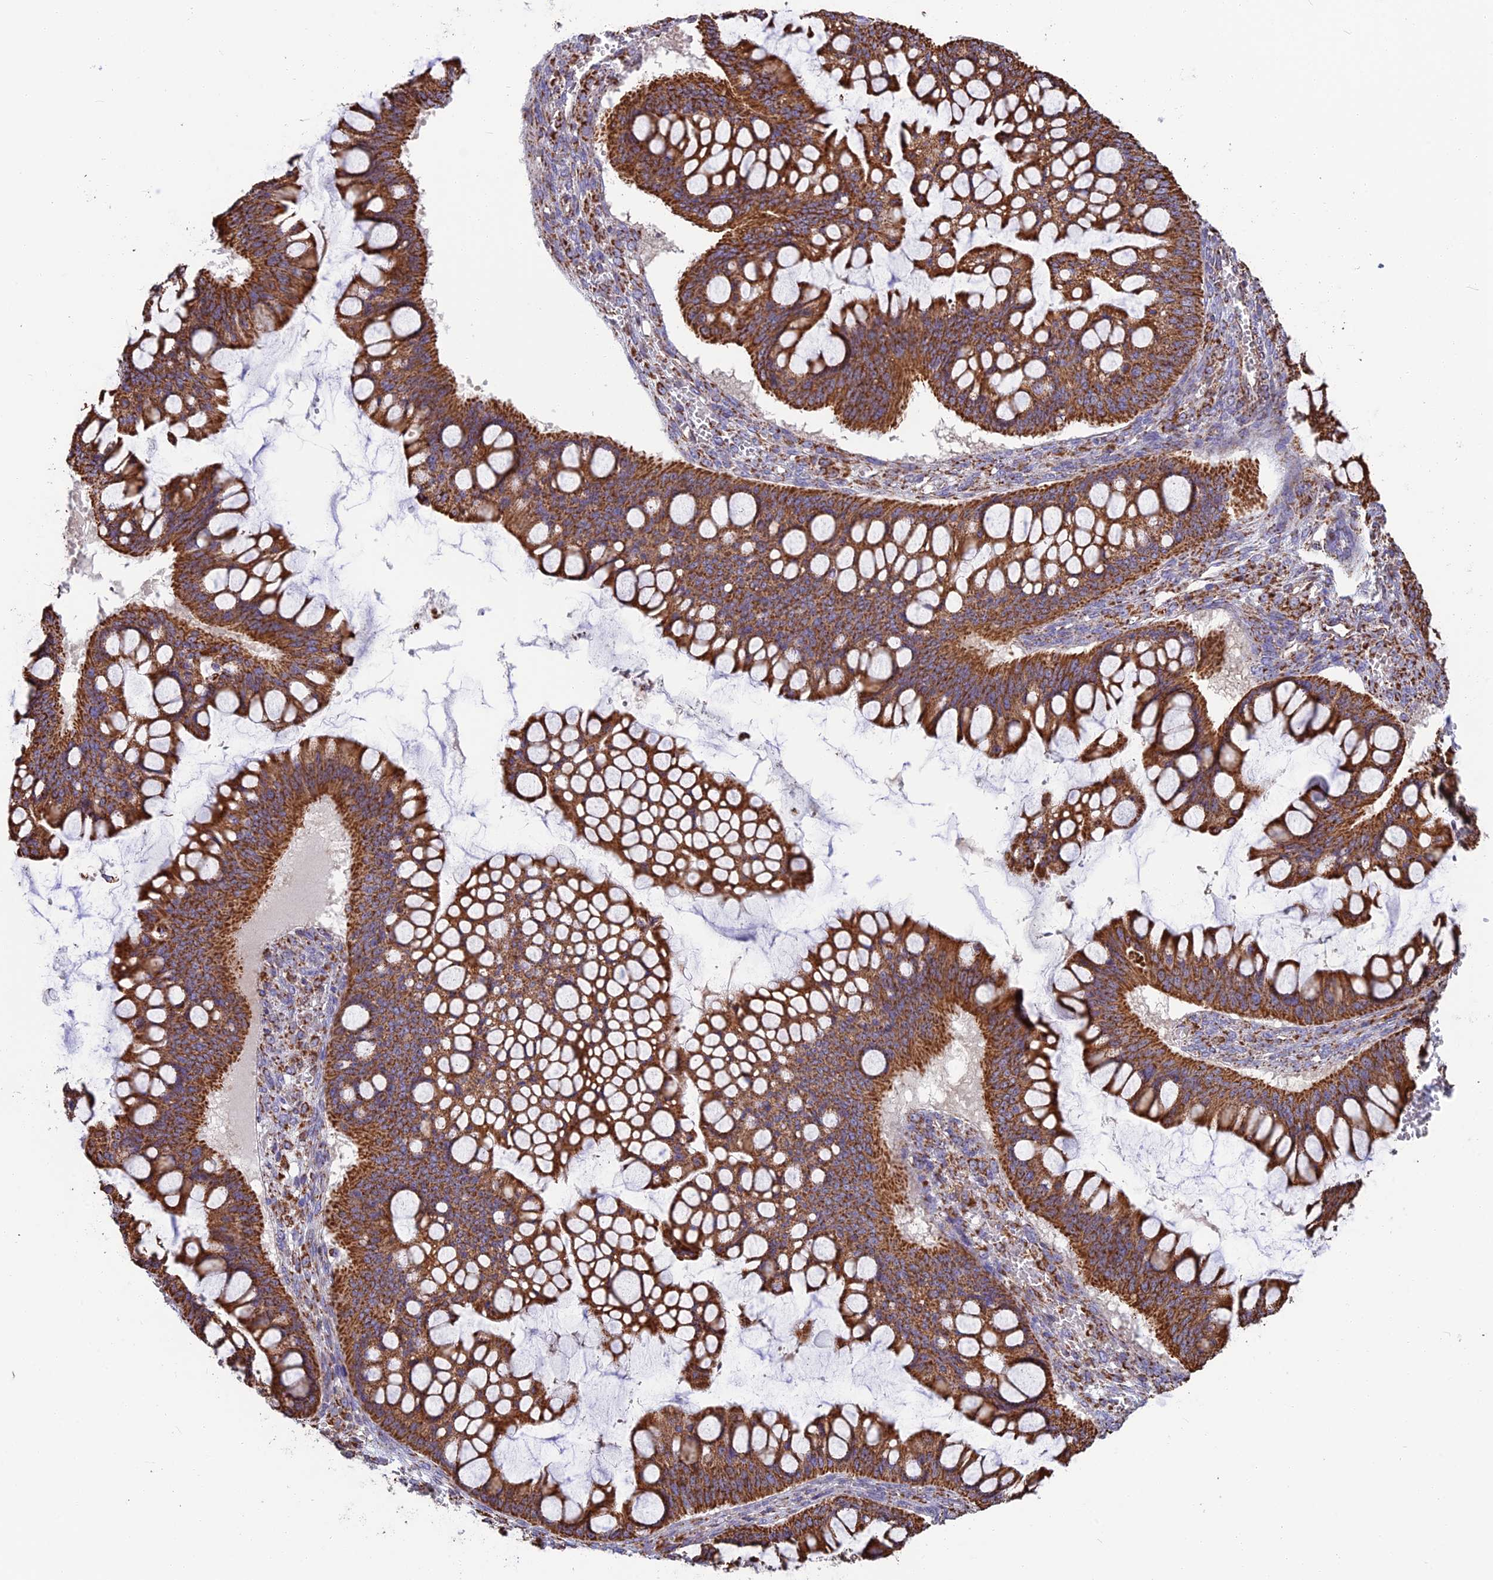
{"staining": {"intensity": "strong", "quantity": ">75%", "location": "cytoplasmic/membranous"}, "tissue": "ovarian cancer", "cell_type": "Tumor cells", "image_type": "cancer", "snomed": [{"axis": "morphology", "description": "Cystadenocarcinoma, mucinous, NOS"}, {"axis": "topography", "description": "Ovary"}], "caption": "A high-resolution image shows immunohistochemistry (IHC) staining of ovarian cancer (mucinous cystadenocarcinoma), which displays strong cytoplasmic/membranous expression in approximately >75% of tumor cells.", "gene": "CS", "patient": {"sex": "female", "age": 73}}